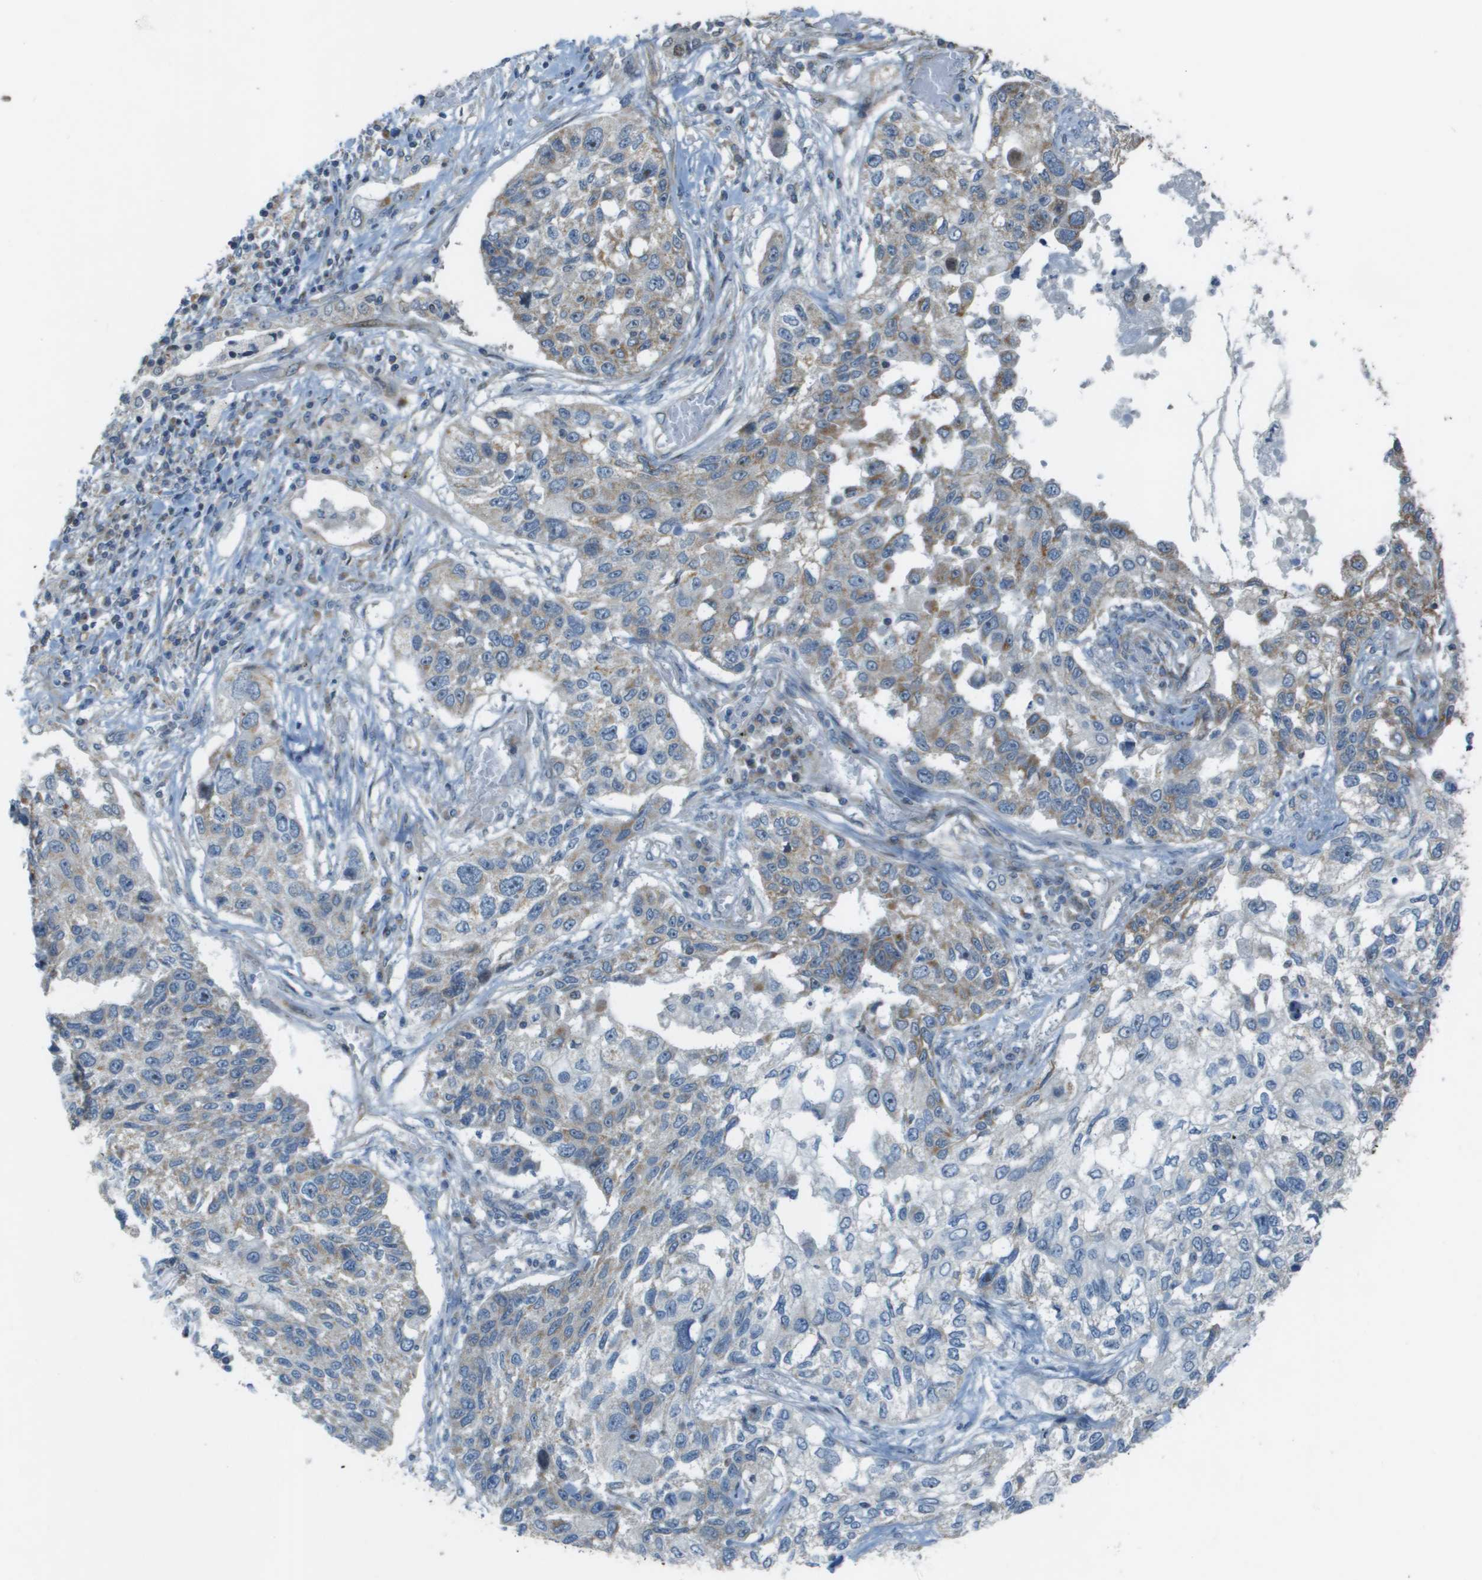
{"staining": {"intensity": "weak", "quantity": "<25%", "location": "cytoplasmic/membranous"}, "tissue": "lung cancer", "cell_type": "Tumor cells", "image_type": "cancer", "snomed": [{"axis": "morphology", "description": "Squamous cell carcinoma, NOS"}, {"axis": "topography", "description": "Lung"}], "caption": "Protein analysis of lung cancer exhibits no significant expression in tumor cells. Nuclei are stained in blue.", "gene": "MGAT3", "patient": {"sex": "male", "age": 71}}